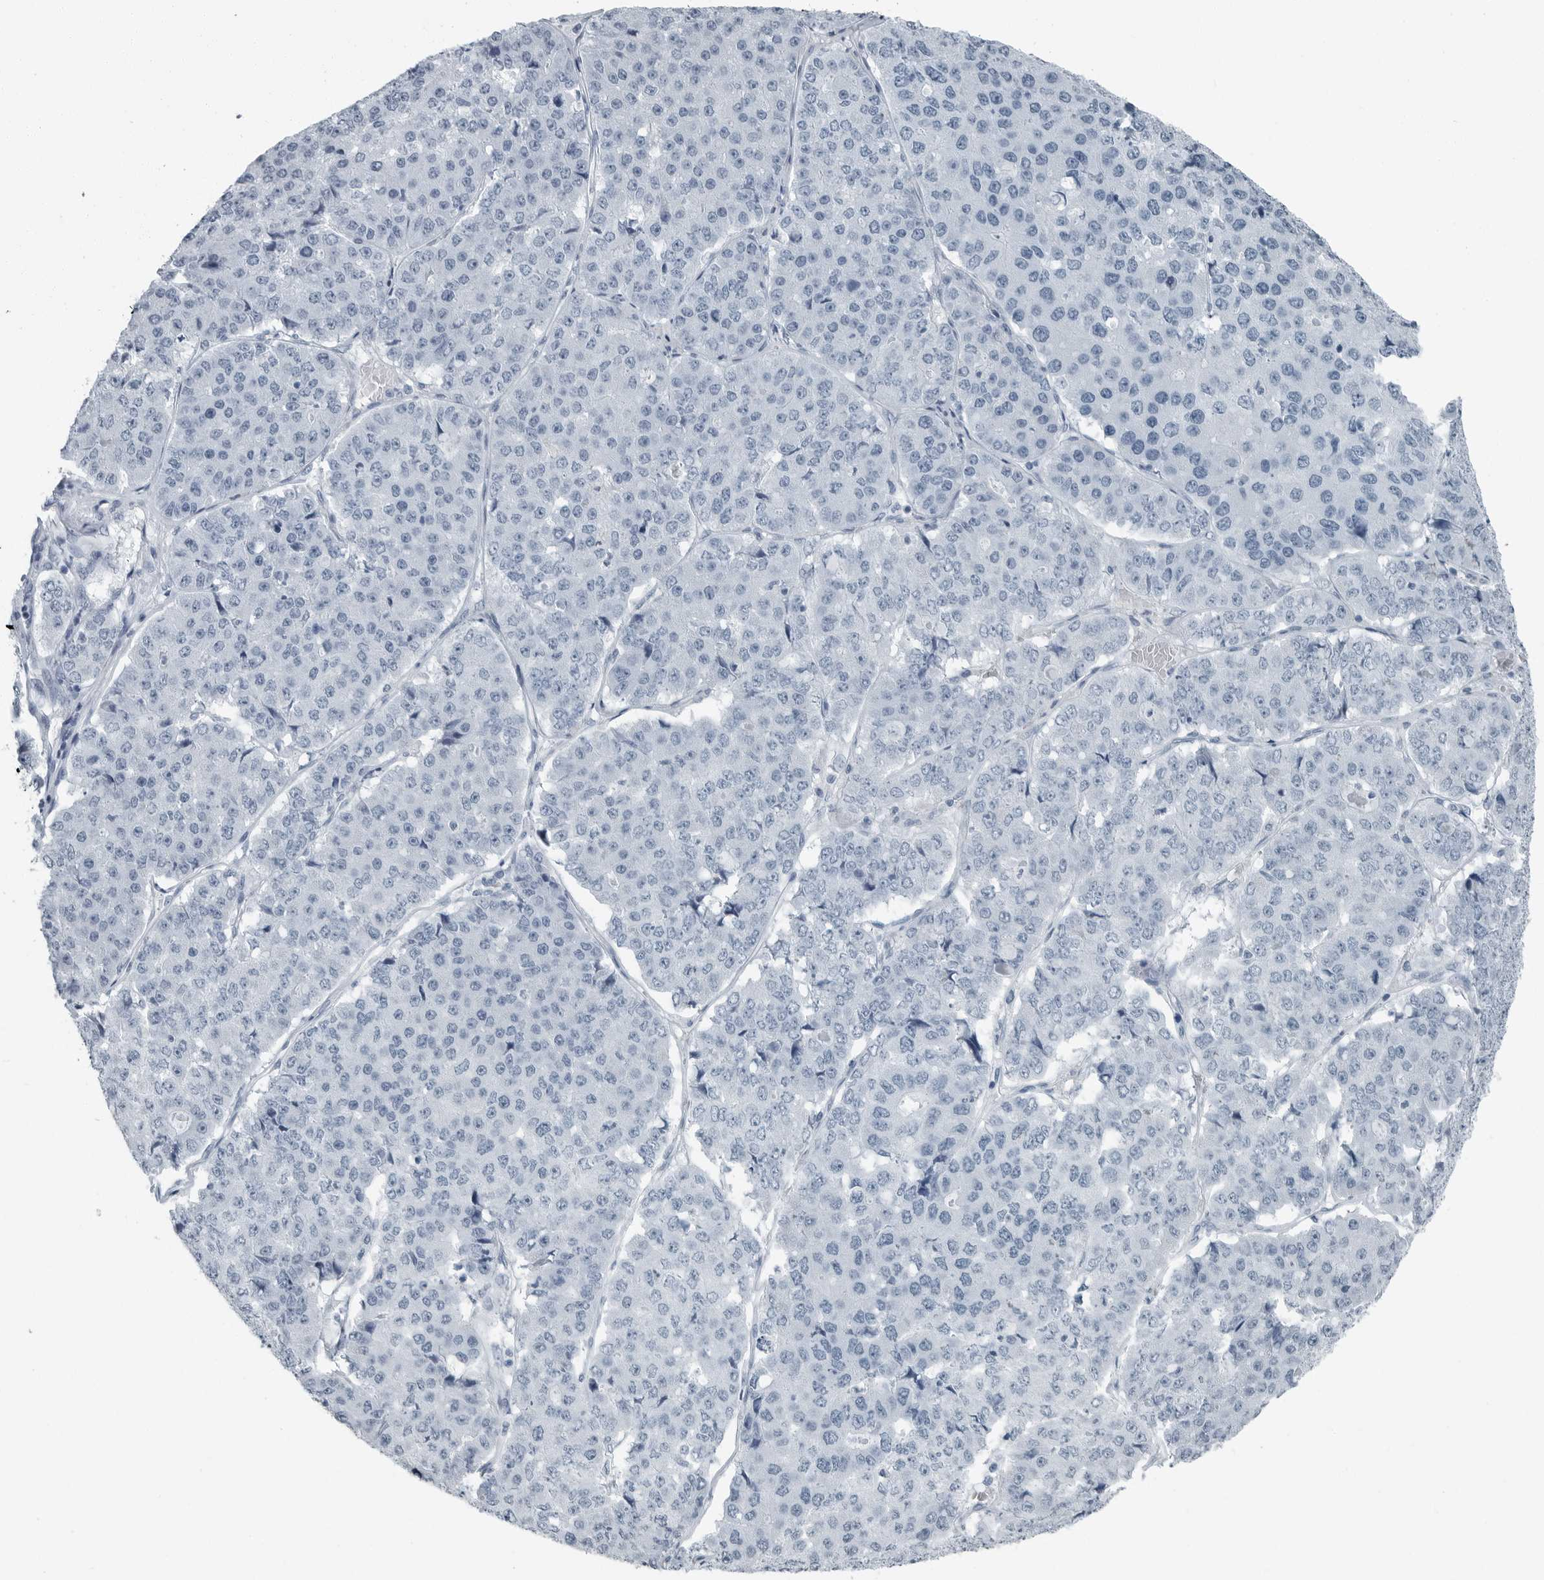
{"staining": {"intensity": "negative", "quantity": "none", "location": "none"}, "tissue": "pancreatic cancer", "cell_type": "Tumor cells", "image_type": "cancer", "snomed": [{"axis": "morphology", "description": "Adenocarcinoma, NOS"}, {"axis": "topography", "description": "Pancreas"}], "caption": "Immunohistochemistry photomicrograph of neoplastic tissue: pancreatic cancer (adenocarcinoma) stained with DAB displays no significant protein expression in tumor cells.", "gene": "FABP6", "patient": {"sex": "male", "age": 50}}